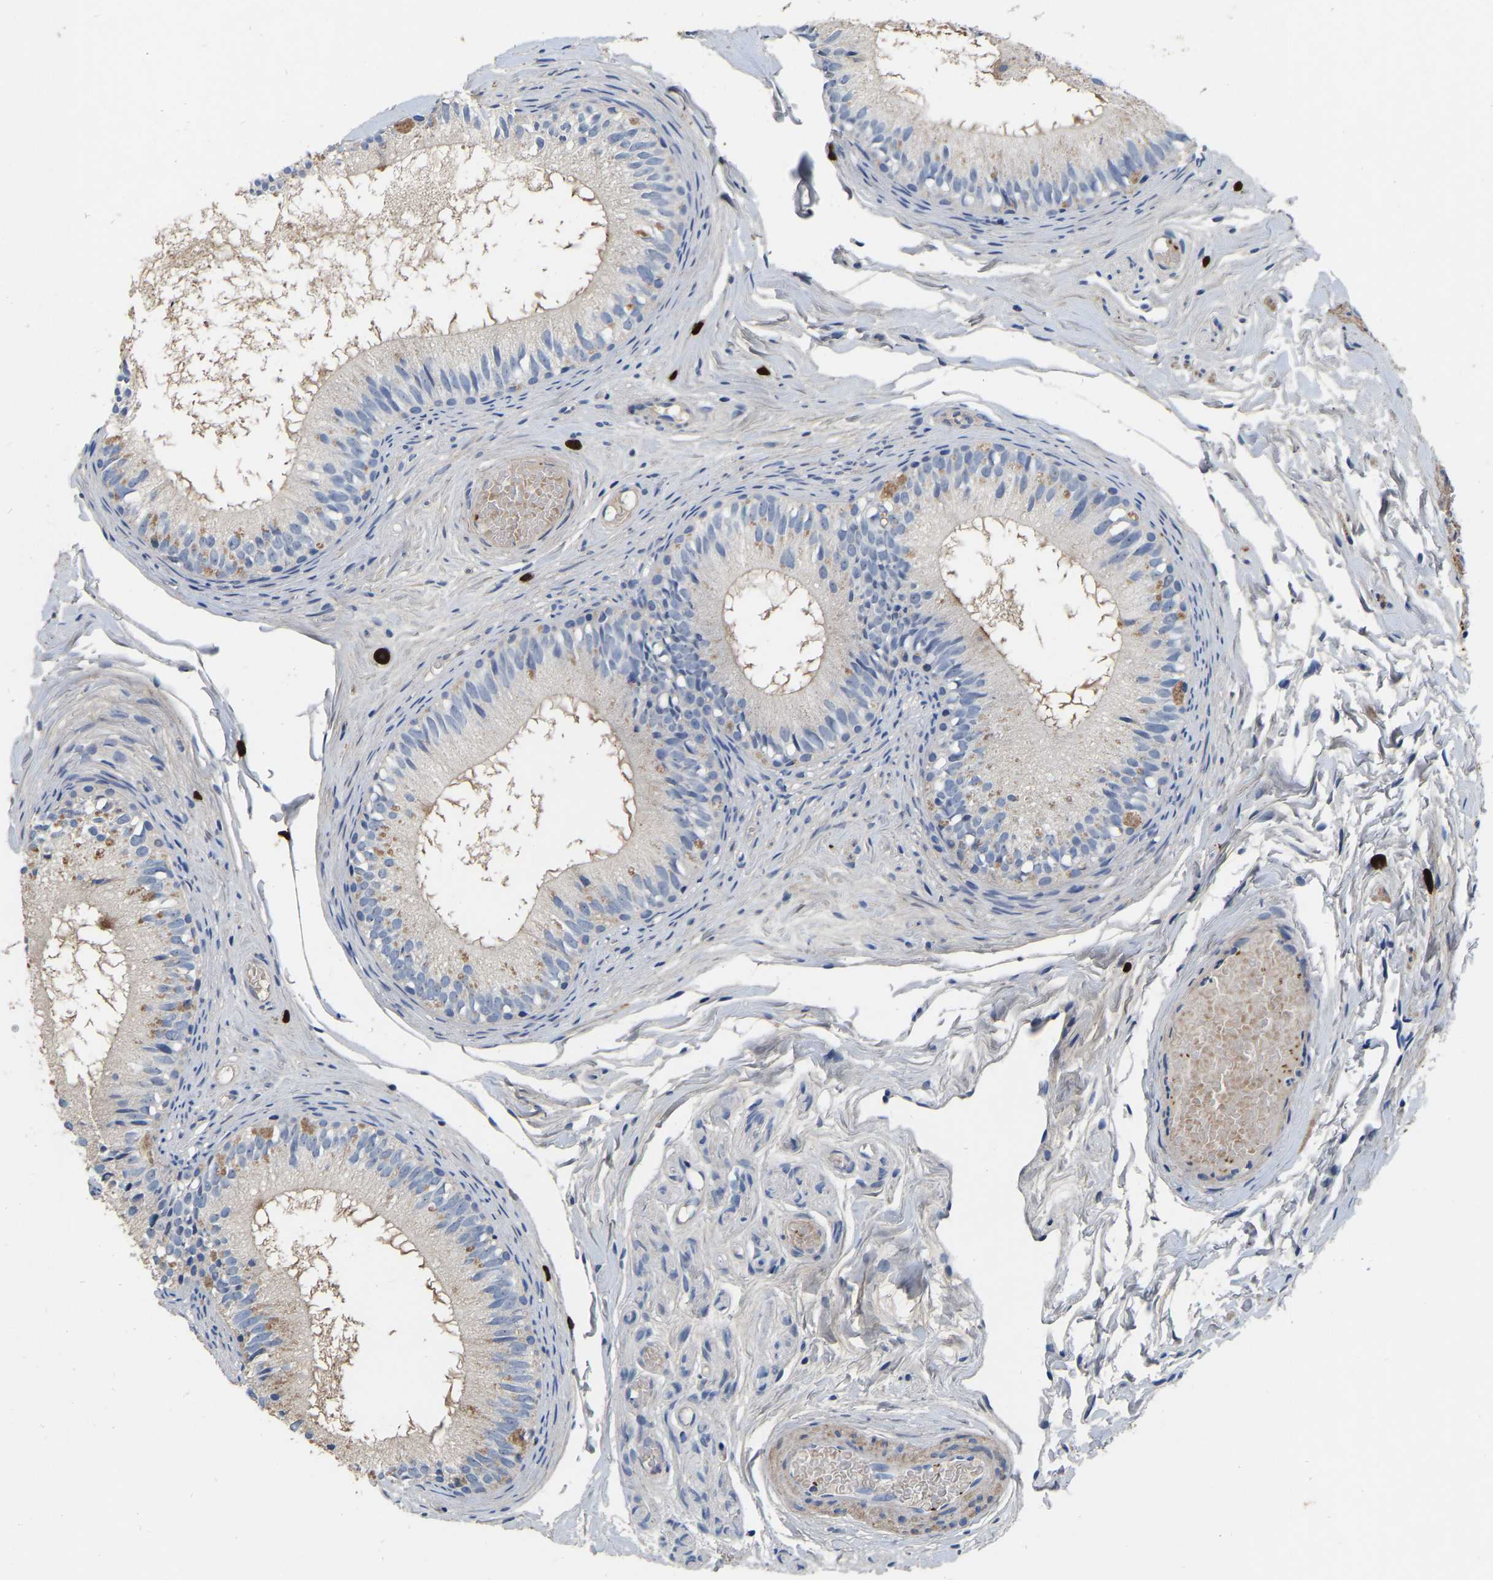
{"staining": {"intensity": "moderate", "quantity": "<25%", "location": "cytoplasmic/membranous"}, "tissue": "epididymis", "cell_type": "Glandular cells", "image_type": "normal", "snomed": [{"axis": "morphology", "description": "Normal tissue, NOS"}, {"axis": "topography", "description": "Epididymis"}], "caption": "IHC staining of normal epididymis, which shows low levels of moderate cytoplasmic/membranous staining in approximately <25% of glandular cells indicating moderate cytoplasmic/membranous protein staining. The staining was performed using DAB (brown) for protein detection and nuclei were counterstained in hematoxylin (blue).", "gene": "RAB27B", "patient": {"sex": "male", "age": 46}}